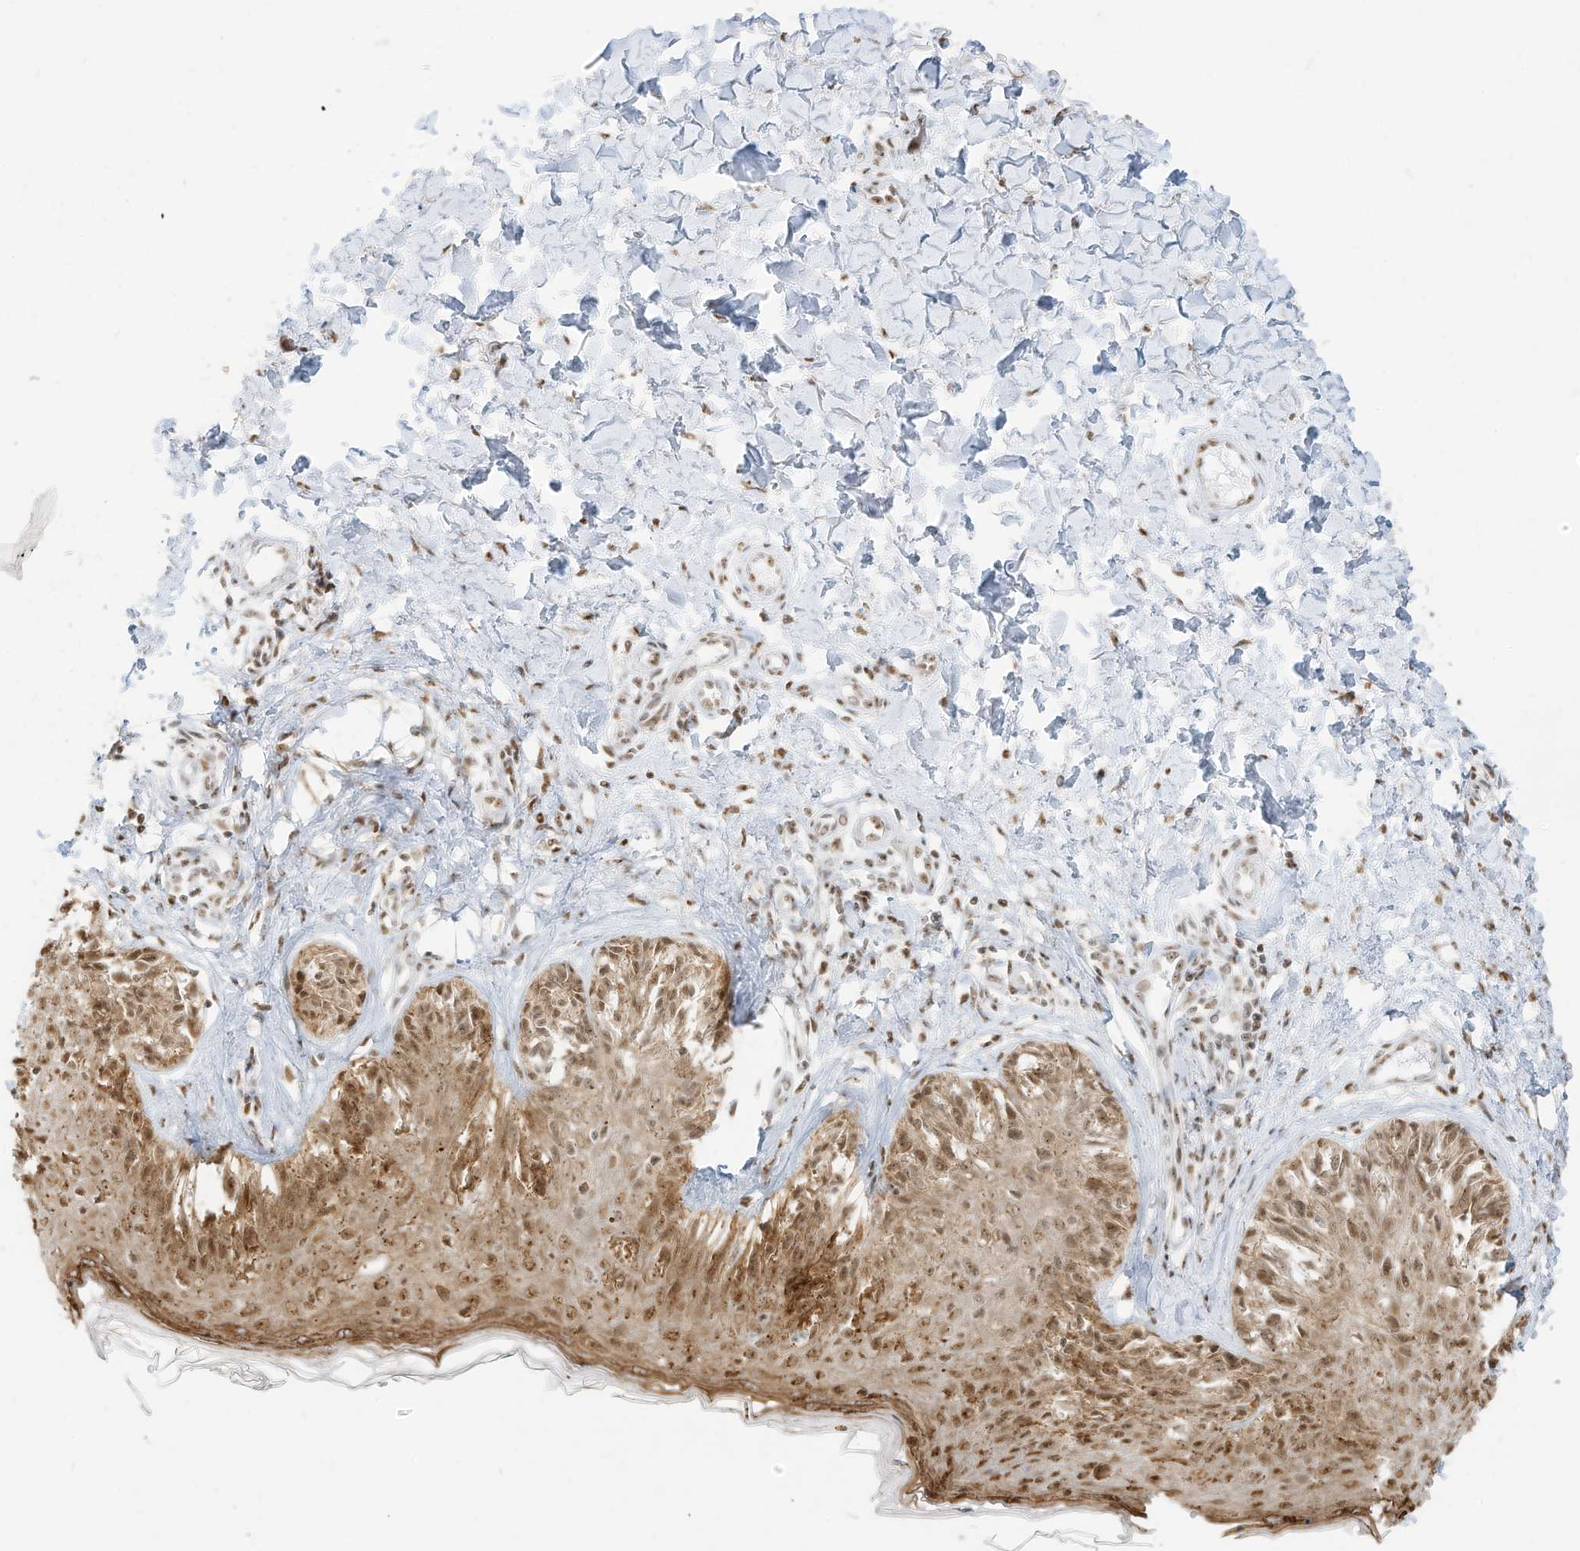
{"staining": {"intensity": "moderate", "quantity": ">75%", "location": "cytoplasmic/membranous,nuclear"}, "tissue": "melanoma", "cell_type": "Tumor cells", "image_type": "cancer", "snomed": [{"axis": "morphology", "description": "Malignant melanoma, NOS"}, {"axis": "topography", "description": "Skin"}], "caption": "Protein staining of malignant melanoma tissue displays moderate cytoplasmic/membranous and nuclear expression in about >75% of tumor cells.", "gene": "NHSL1", "patient": {"sex": "male", "age": 53}}